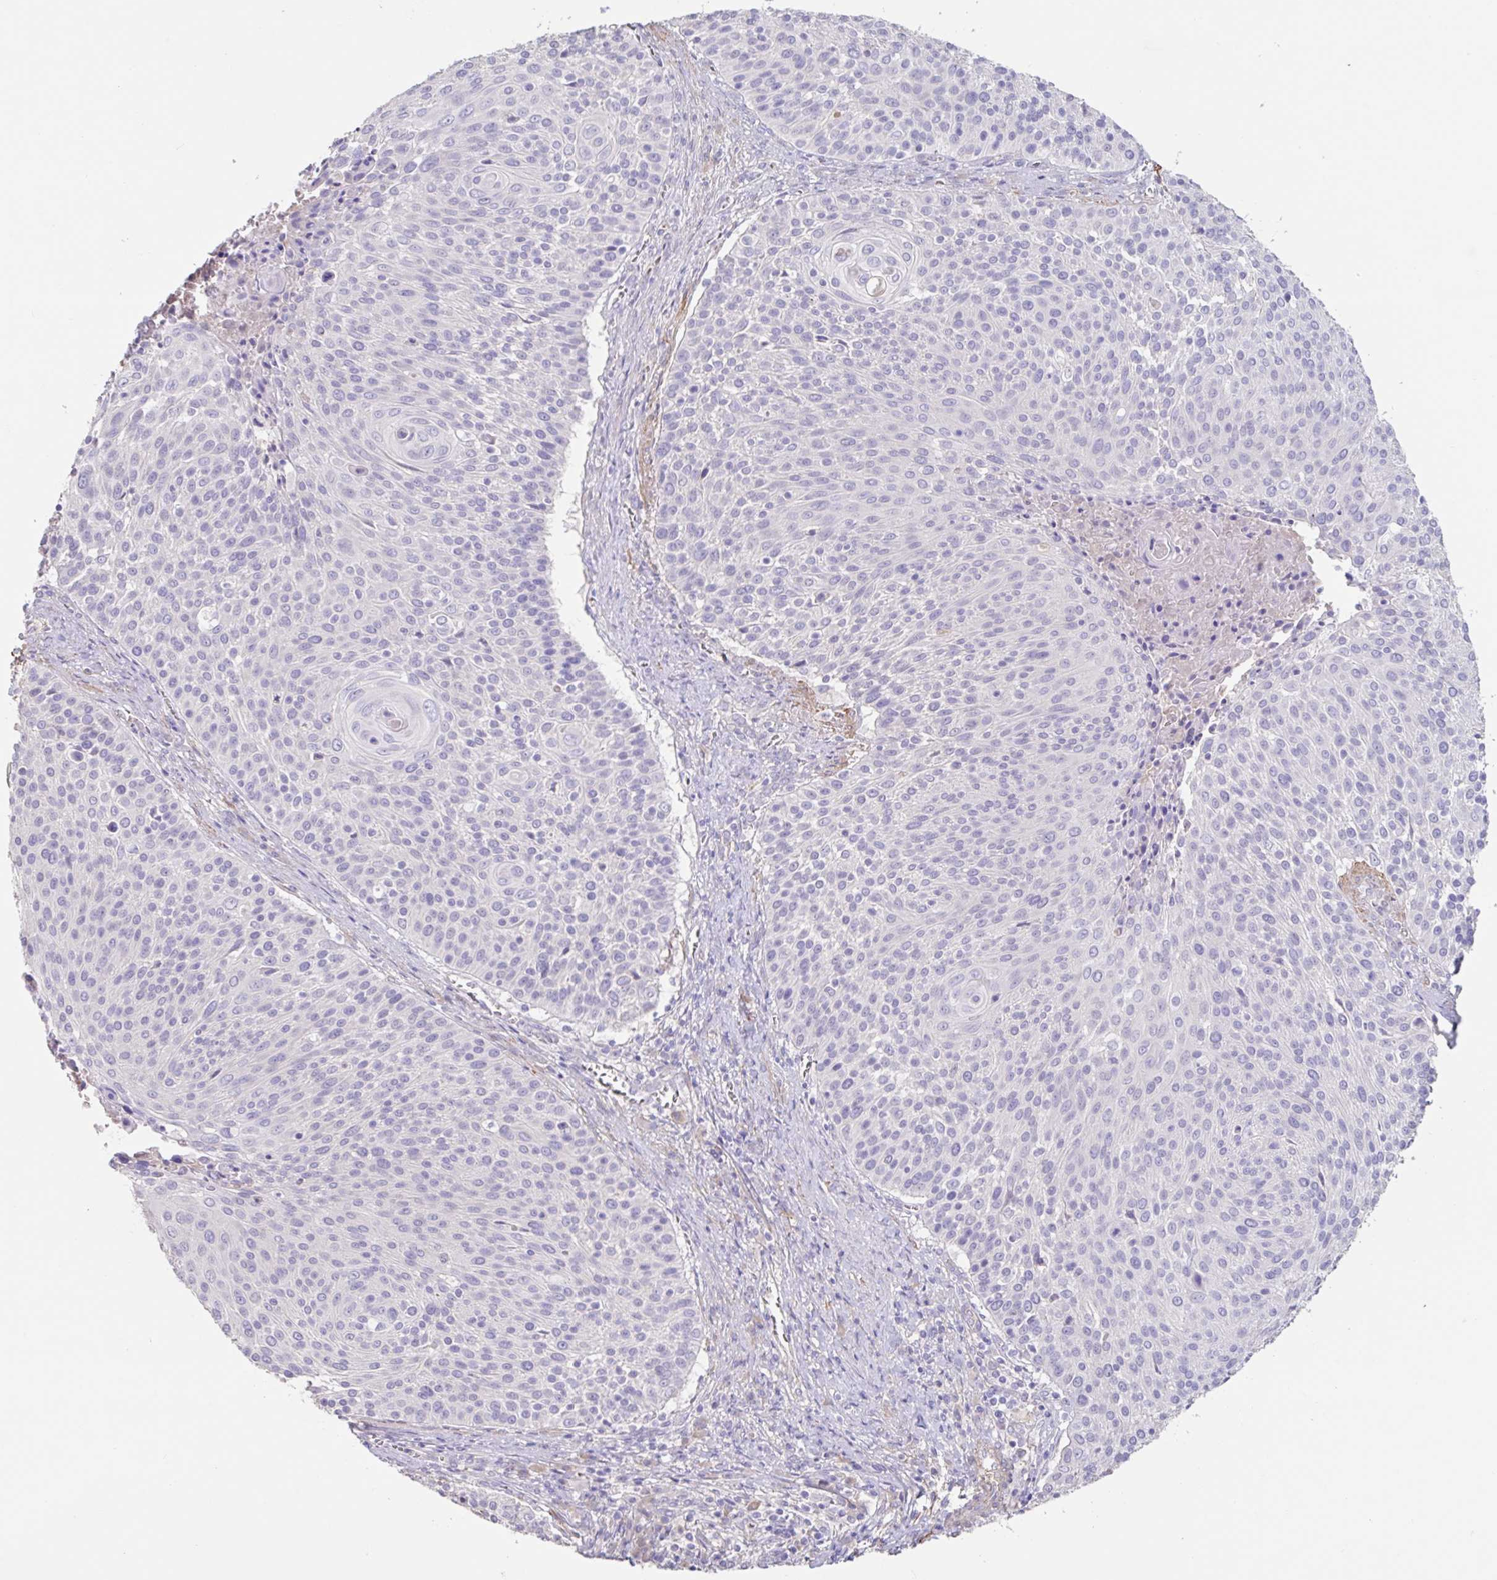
{"staining": {"intensity": "negative", "quantity": "none", "location": "none"}, "tissue": "cervical cancer", "cell_type": "Tumor cells", "image_type": "cancer", "snomed": [{"axis": "morphology", "description": "Squamous cell carcinoma, NOS"}, {"axis": "topography", "description": "Cervix"}], "caption": "Tumor cells are negative for brown protein staining in squamous cell carcinoma (cervical).", "gene": "PYGM", "patient": {"sex": "female", "age": 31}}